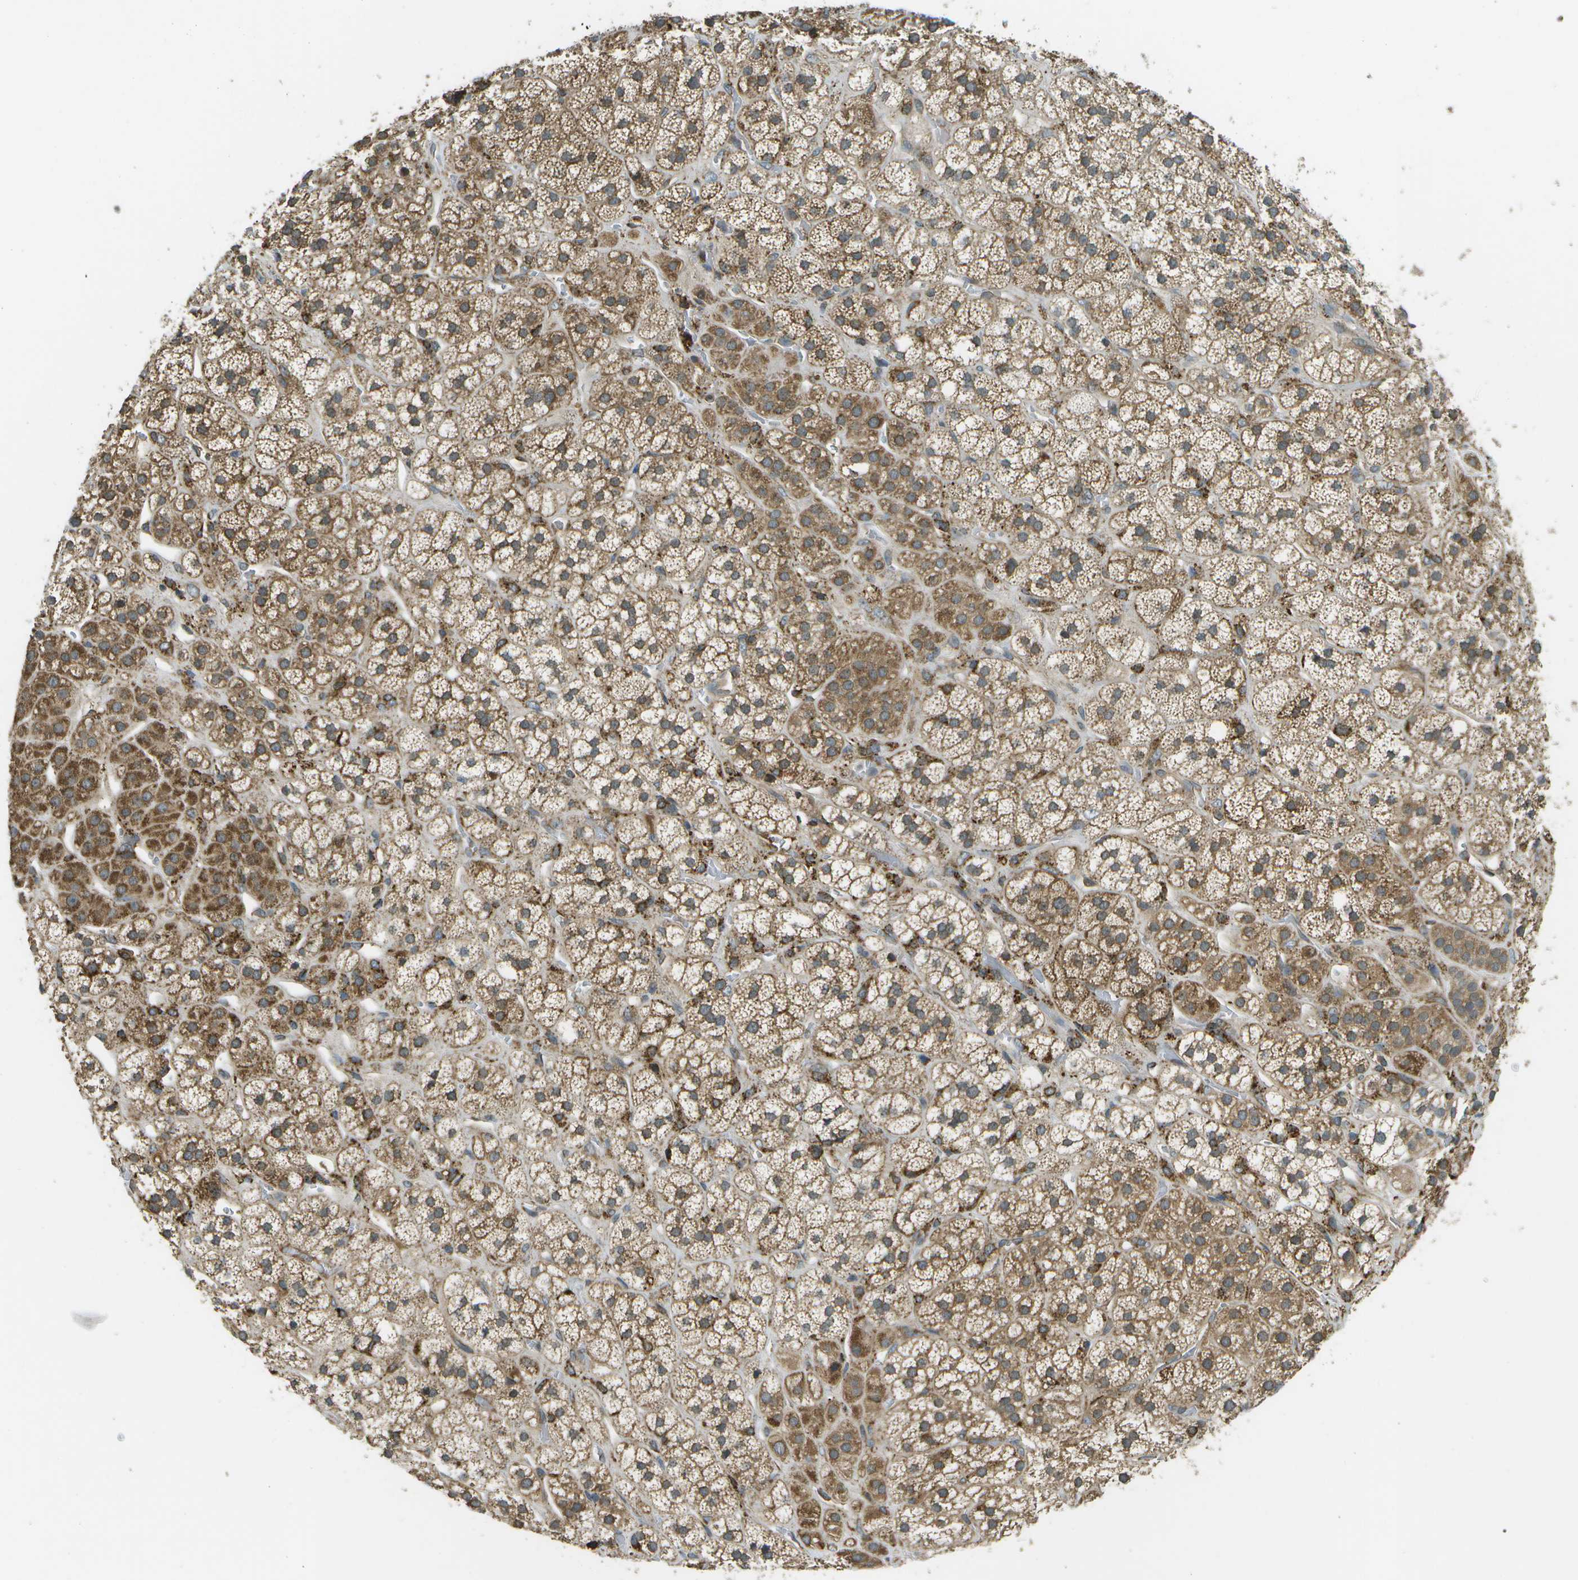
{"staining": {"intensity": "moderate", "quantity": ">75%", "location": "cytoplasmic/membranous"}, "tissue": "adrenal gland", "cell_type": "Glandular cells", "image_type": "normal", "snomed": [{"axis": "morphology", "description": "Normal tissue, NOS"}, {"axis": "topography", "description": "Adrenal gland"}], "caption": "This is an image of immunohistochemistry staining of unremarkable adrenal gland, which shows moderate positivity in the cytoplasmic/membranous of glandular cells.", "gene": "USP30", "patient": {"sex": "male", "age": 56}}